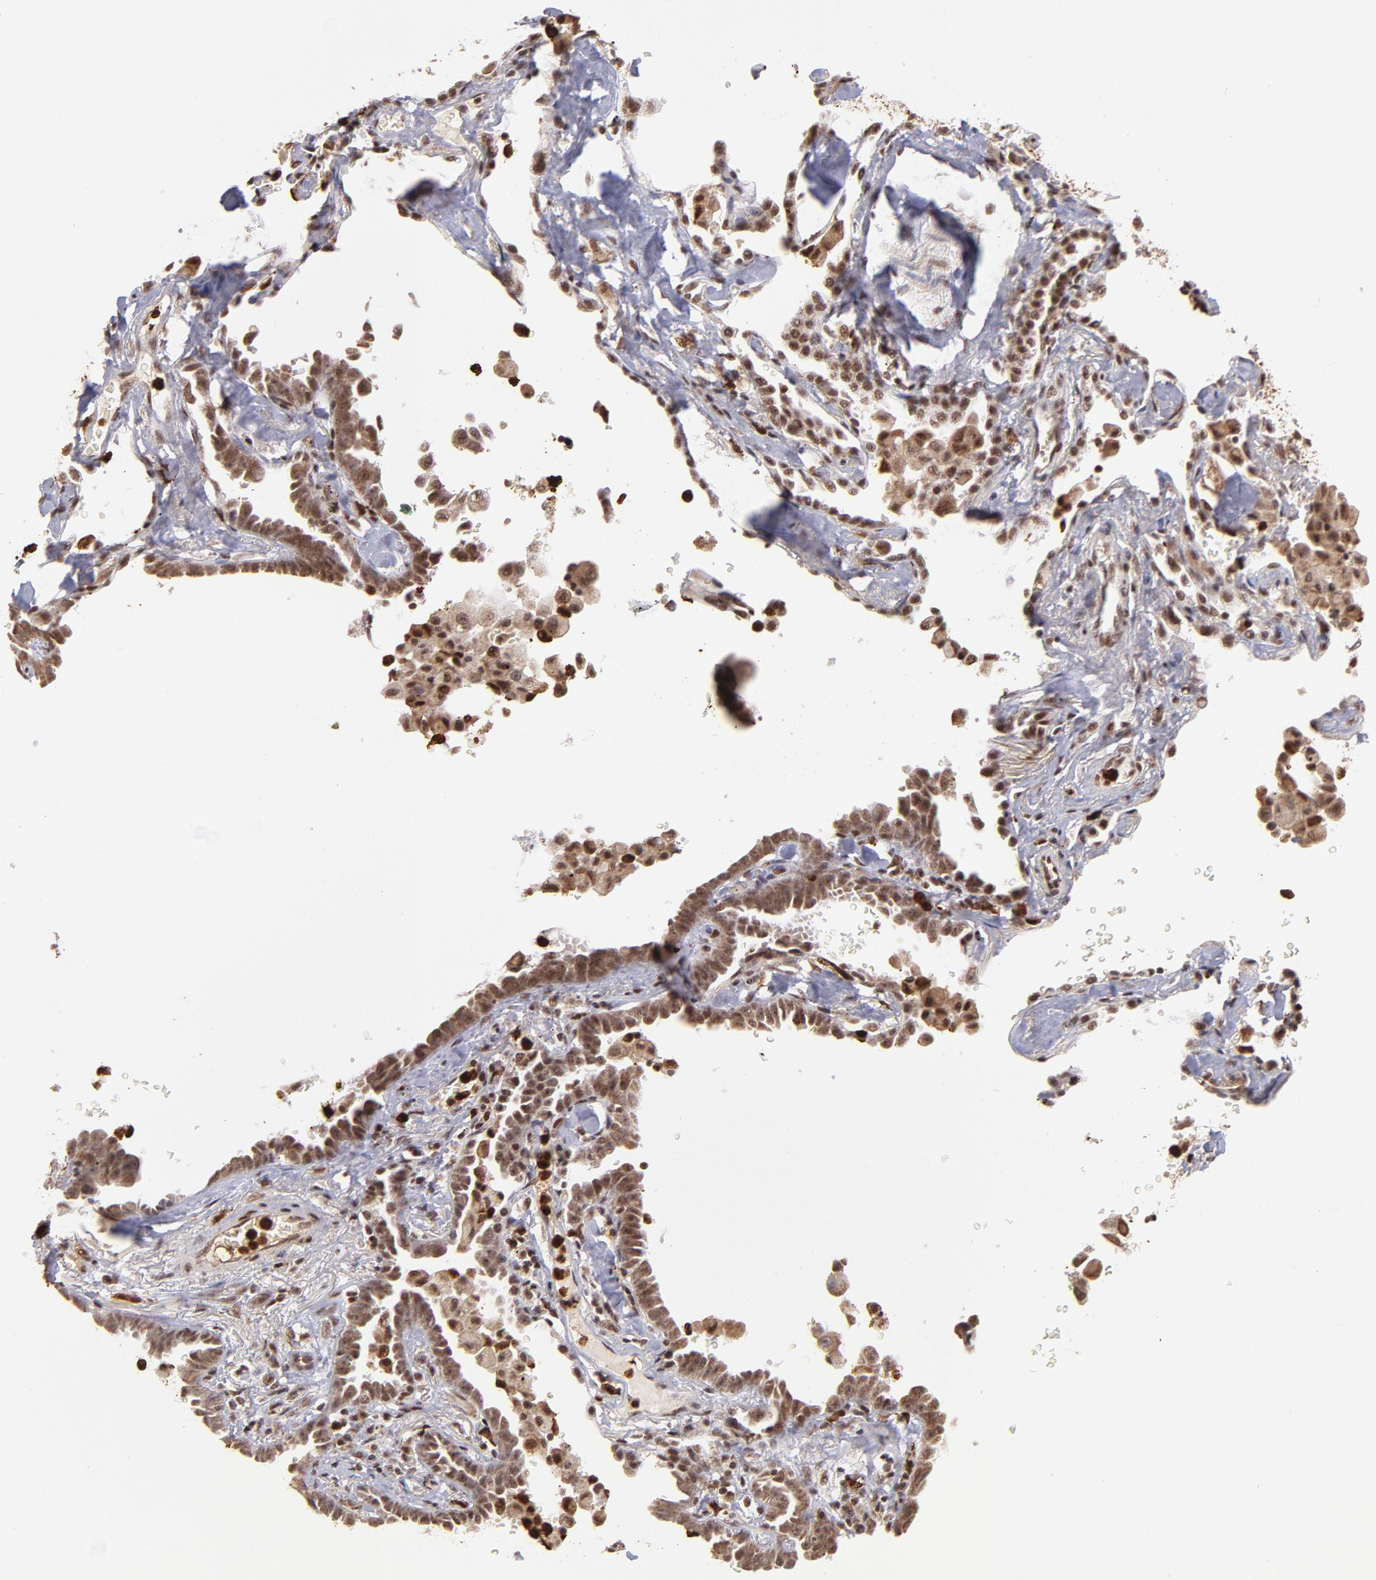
{"staining": {"intensity": "moderate", "quantity": ">75%", "location": "cytoplasmic/membranous,nuclear"}, "tissue": "lung cancer", "cell_type": "Tumor cells", "image_type": "cancer", "snomed": [{"axis": "morphology", "description": "Adenocarcinoma, NOS"}, {"axis": "topography", "description": "Lung"}], "caption": "This is an image of immunohistochemistry (IHC) staining of adenocarcinoma (lung), which shows moderate staining in the cytoplasmic/membranous and nuclear of tumor cells.", "gene": "ZFX", "patient": {"sex": "female", "age": 64}}